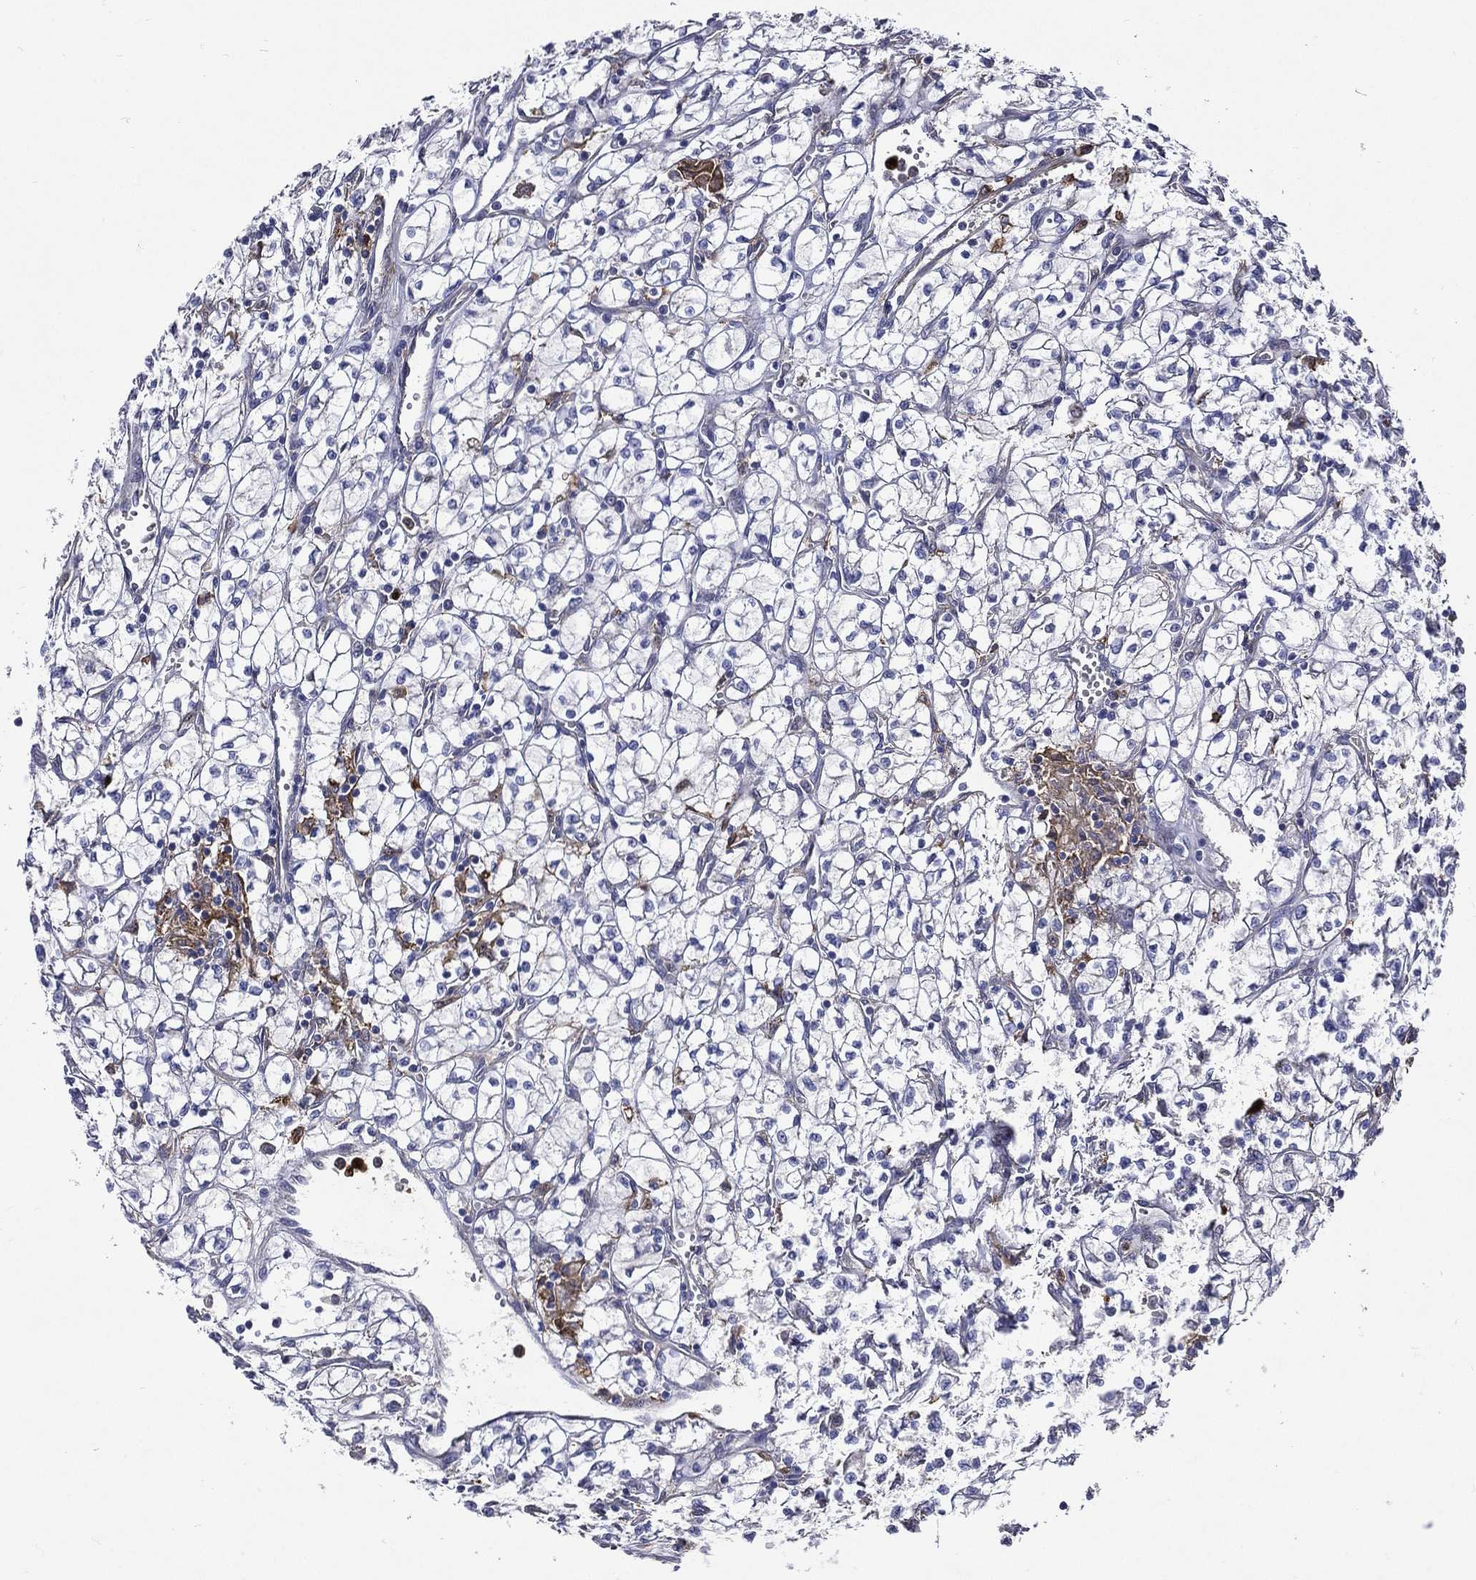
{"staining": {"intensity": "negative", "quantity": "none", "location": "none"}, "tissue": "renal cancer", "cell_type": "Tumor cells", "image_type": "cancer", "snomed": [{"axis": "morphology", "description": "Adenocarcinoma, NOS"}, {"axis": "topography", "description": "Kidney"}], "caption": "Human renal cancer stained for a protein using immunohistochemistry shows no positivity in tumor cells.", "gene": "GPR171", "patient": {"sex": "female", "age": 64}}